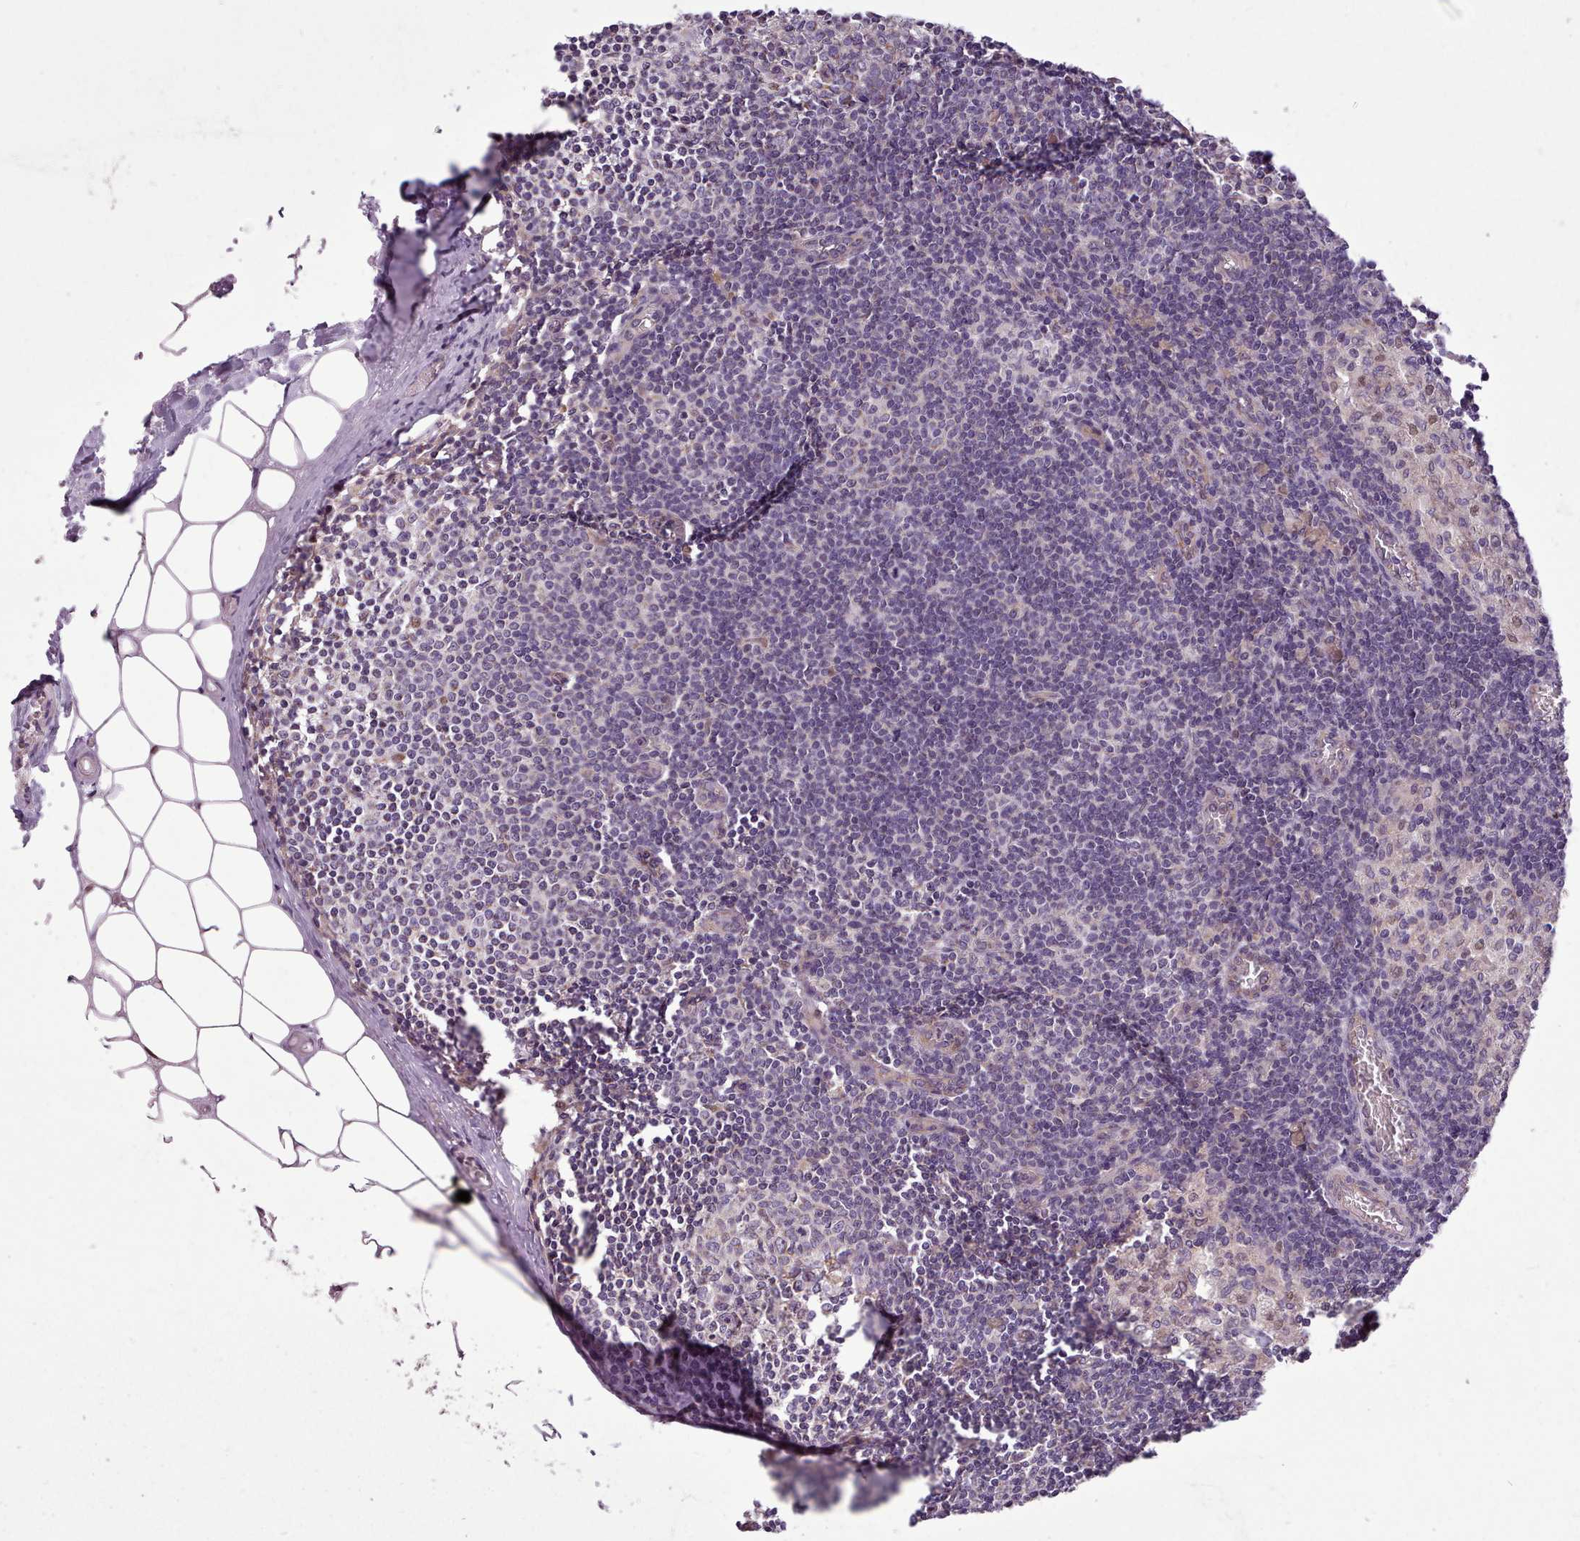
{"staining": {"intensity": "weak", "quantity": "<25%", "location": "cytoplasmic/membranous"}, "tissue": "lymph node", "cell_type": "Germinal center cells", "image_type": "normal", "snomed": [{"axis": "morphology", "description": "Normal tissue, NOS"}, {"axis": "topography", "description": "Lymph node"}], "caption": "DAB immunohistochemical staining of normal lymph node exhibits no significant positivity in germinal center cells.", "gene": "SLURP1", "patient": {"sex": "female", "age": 42}}